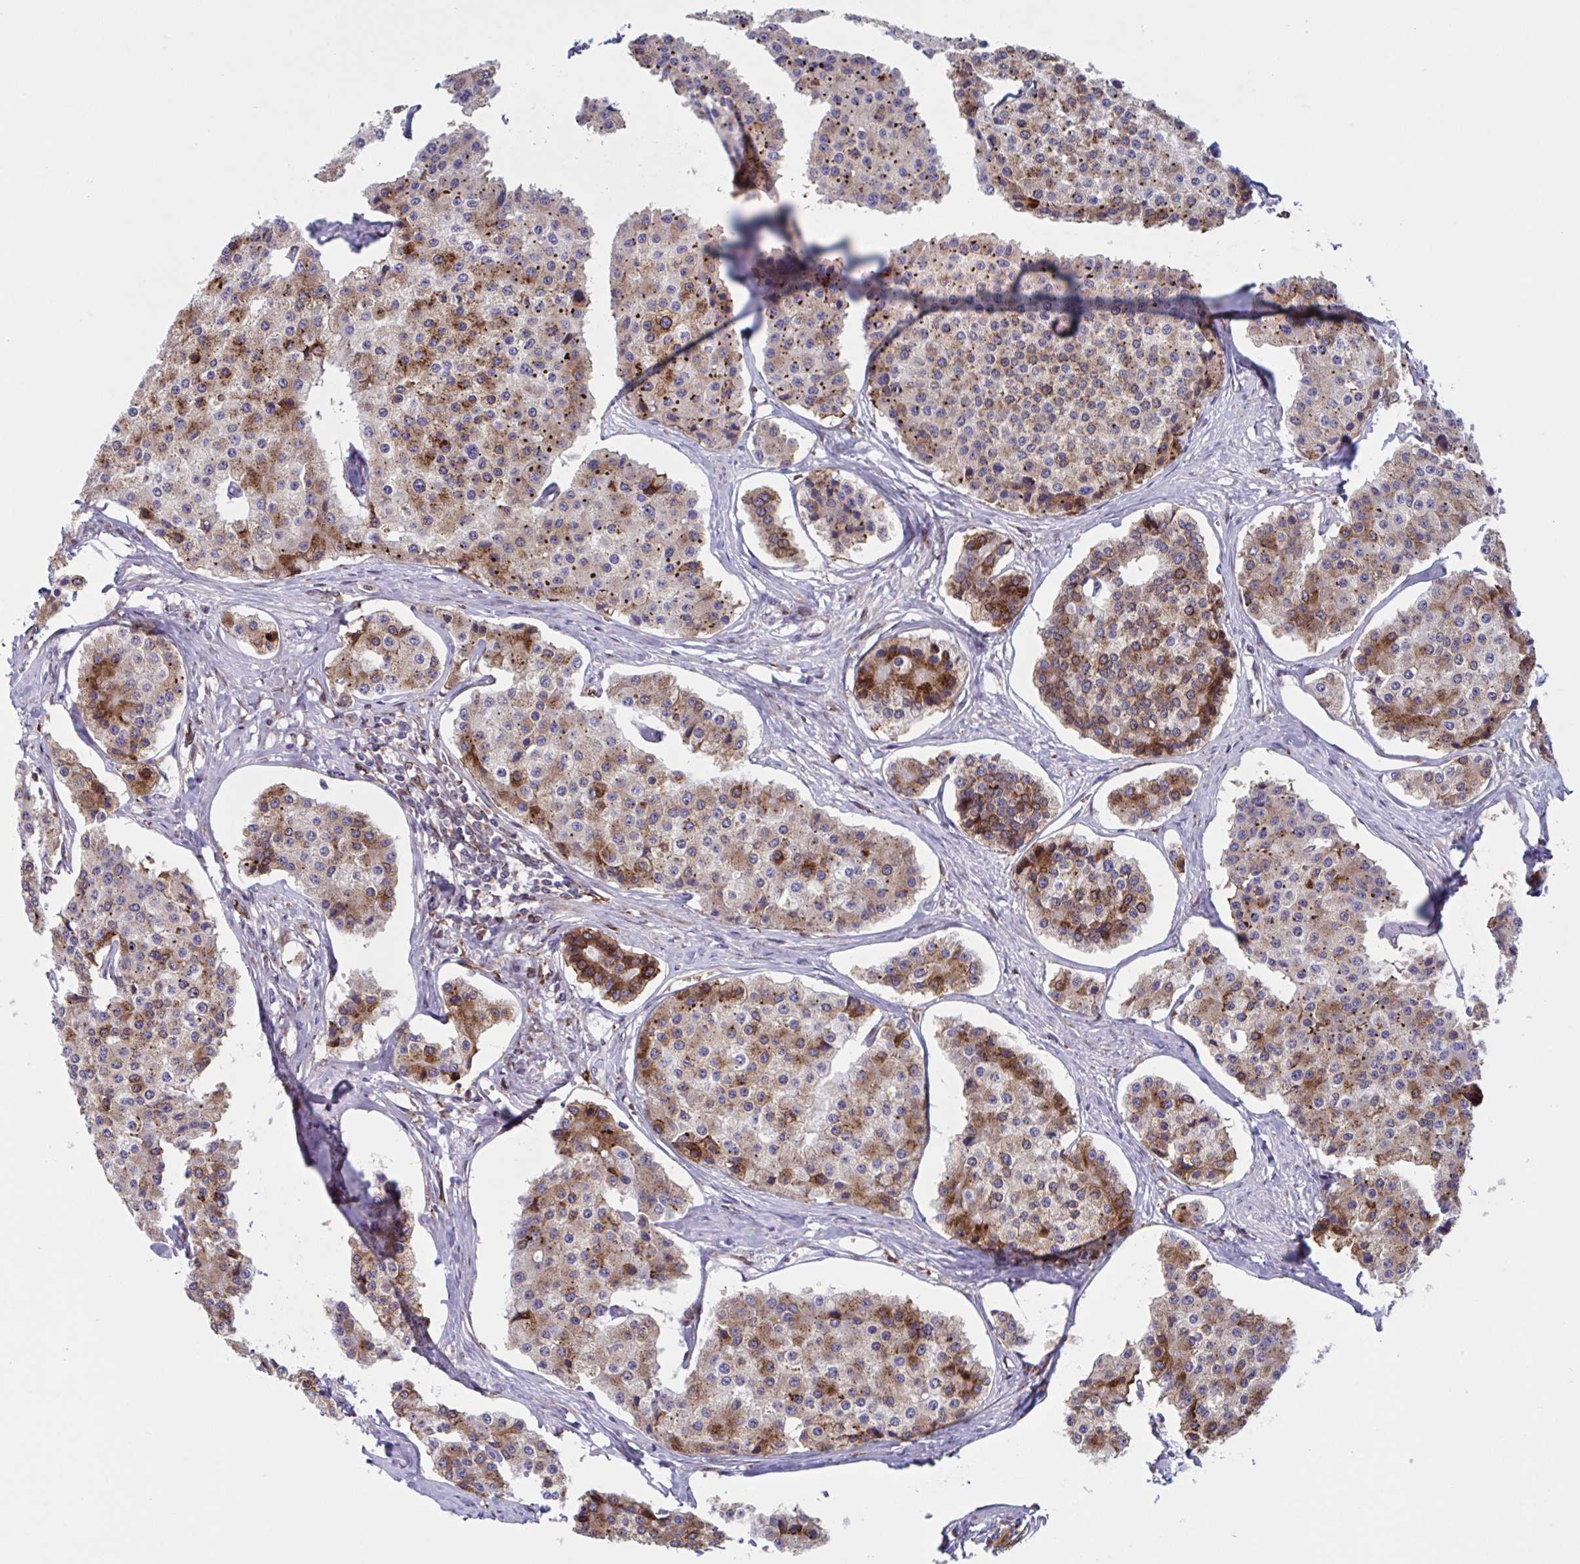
{"staining": {"intensity": "moderate", "quantity": "25%-75%", "location": "cytoplasmic/membranous"}, "tissue": "carcinoid", "cell_type": "Tumor cells", "image_type": "cancer", "snomed": [{"axis": "morphology", "description": "Carcinoid, malignant, NOS"}, {"axis": "topography", "description": "Small intestine"}], "caption": "DAB (3,3'-diaminobenzidine) immunohistochemical staining of carcinoid demonstrates moderate cytoplasmic/membranous protein positivity in approximately 25%-75% of tumor cells.", "gene": "RFK", "patient": {"sex": "female", "age": 65}}